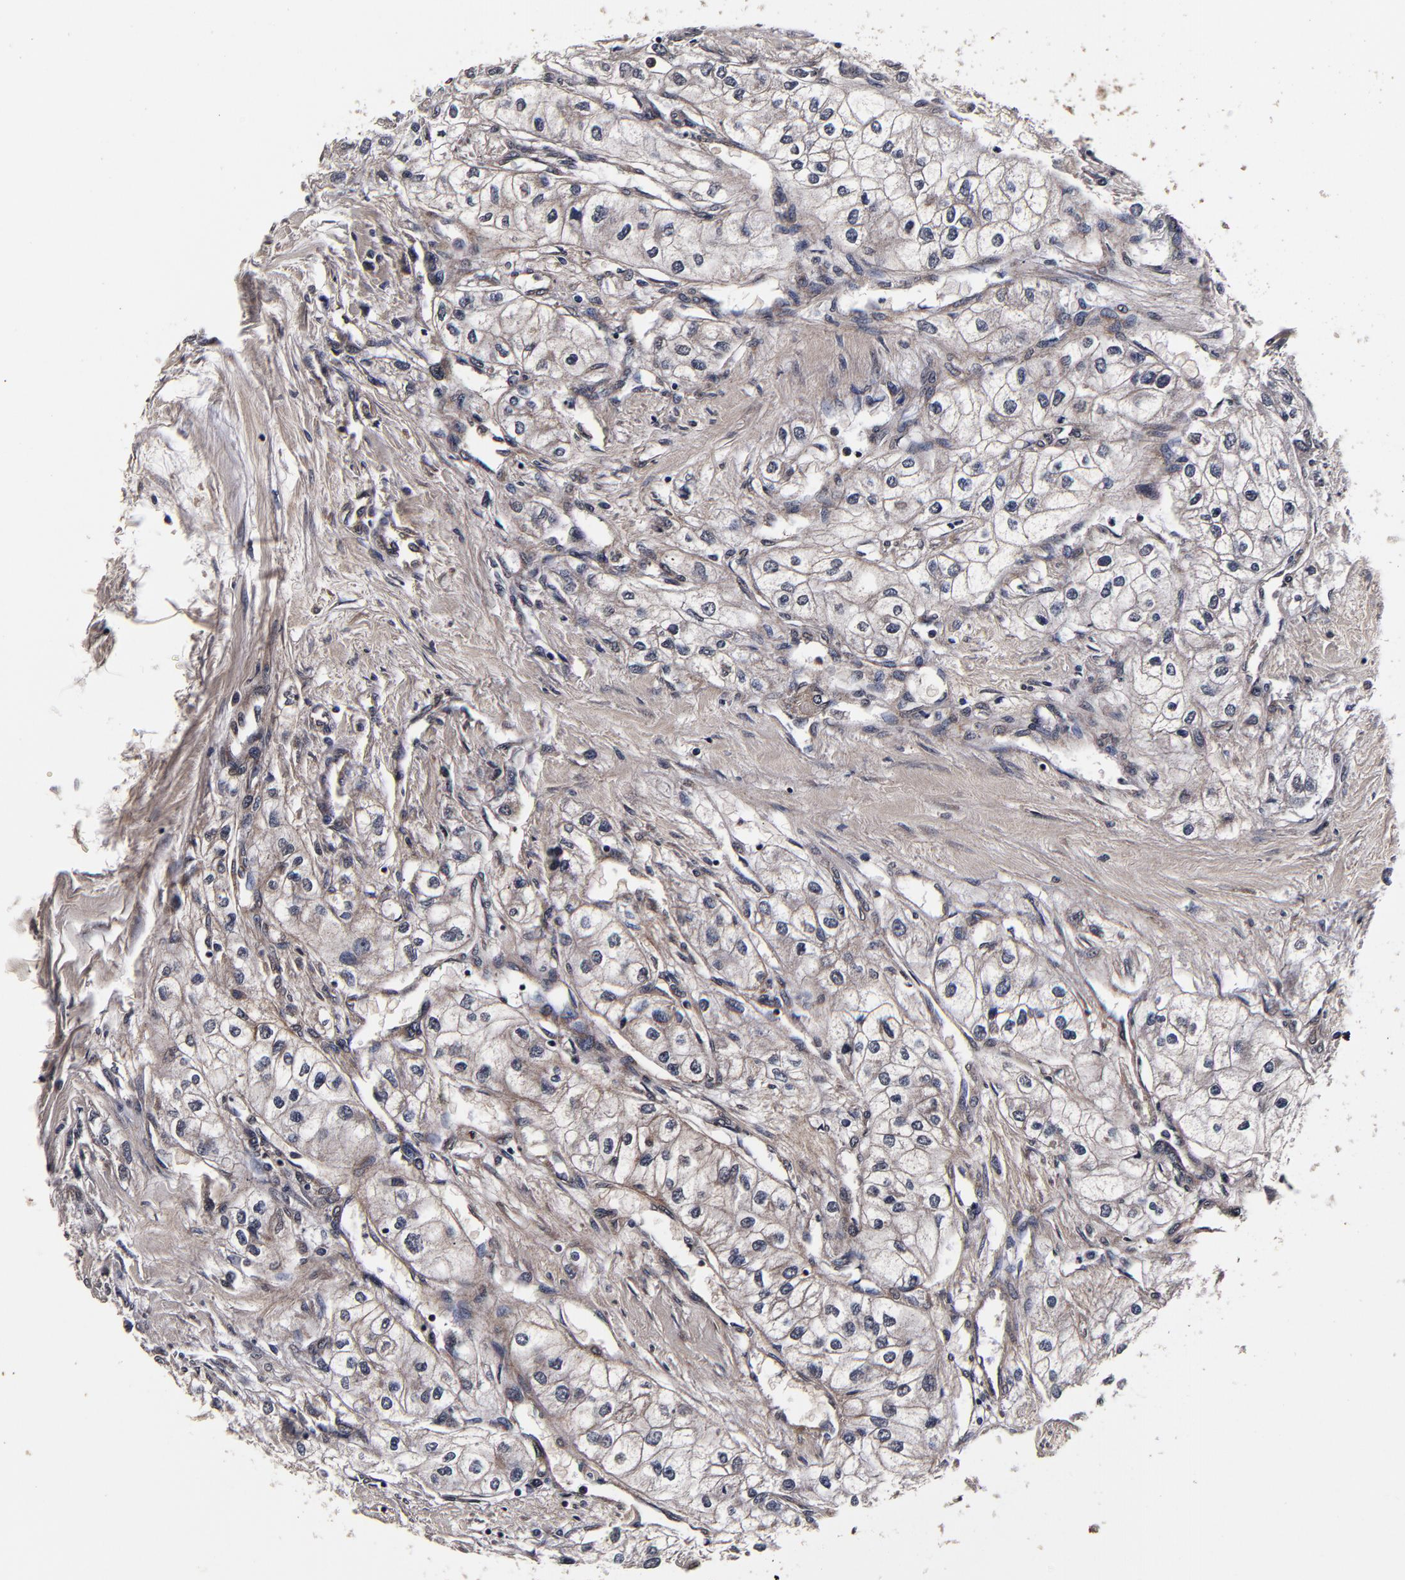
{"staining": {"intensity": "weak", "quantity": "25%-75%", "location": "cytoplasmic/membranous"}, "tissue": "renal cancer", "cell_type": "Tumor cells", "image_type": "cancer", "snomed": [{"axis": "morphology", "description": "Adenocarcinoma, NOS"}, {"axis": "topography", "description": "Kidney"}], "caption": "About 25%-75% of tumor cells in renal adenocarcinoma demonstrate weak cytoplasmic/membranous protein expression as visualized by brown immunohistochemical staining.", "gene": "MMP15", "patient": {"sex": "male", "age": 57}}